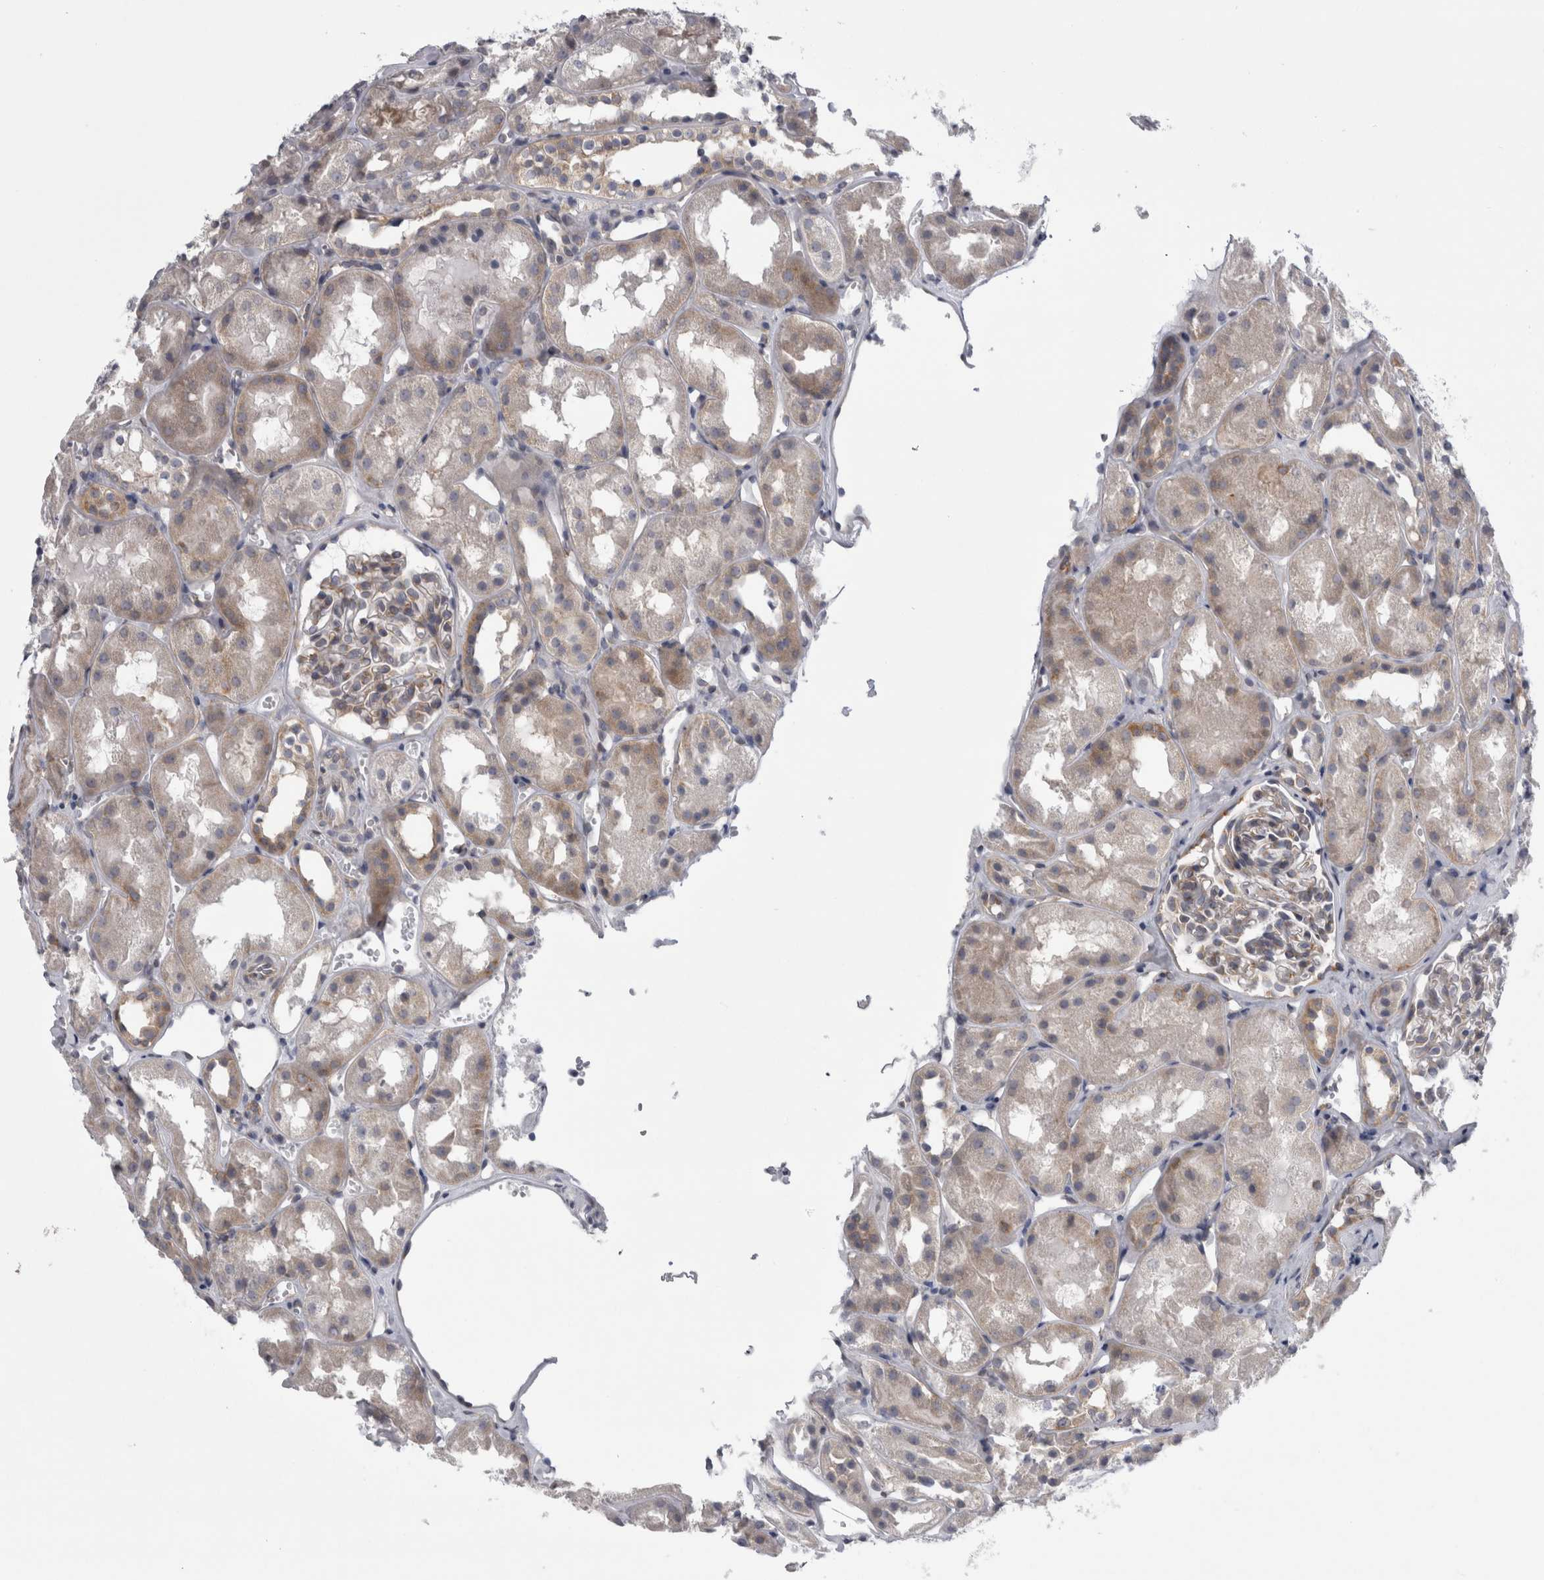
{"staining": {"intensity": "weak", "quantity": "25%-75%", "location": "cytoplasmic/membranous"}, "tissue": "kidney", "cell_type": "Cells in glomeruli", "image_type": "normal", "snomed": [{"axis": "morphology", "description": "Normal tissue, NOS"}, {"axis": "topography", "description": "Kidney"}], "caption": "A photomicrograph showing weak cytoplasmic/membranous positivity in about 25%-75% of cells in glomeruli in benign kidney, as visualized by brown immunohistochemical staining.", "gene": "PRRC2C", "patient": {"sex": "male", "age": 16}}